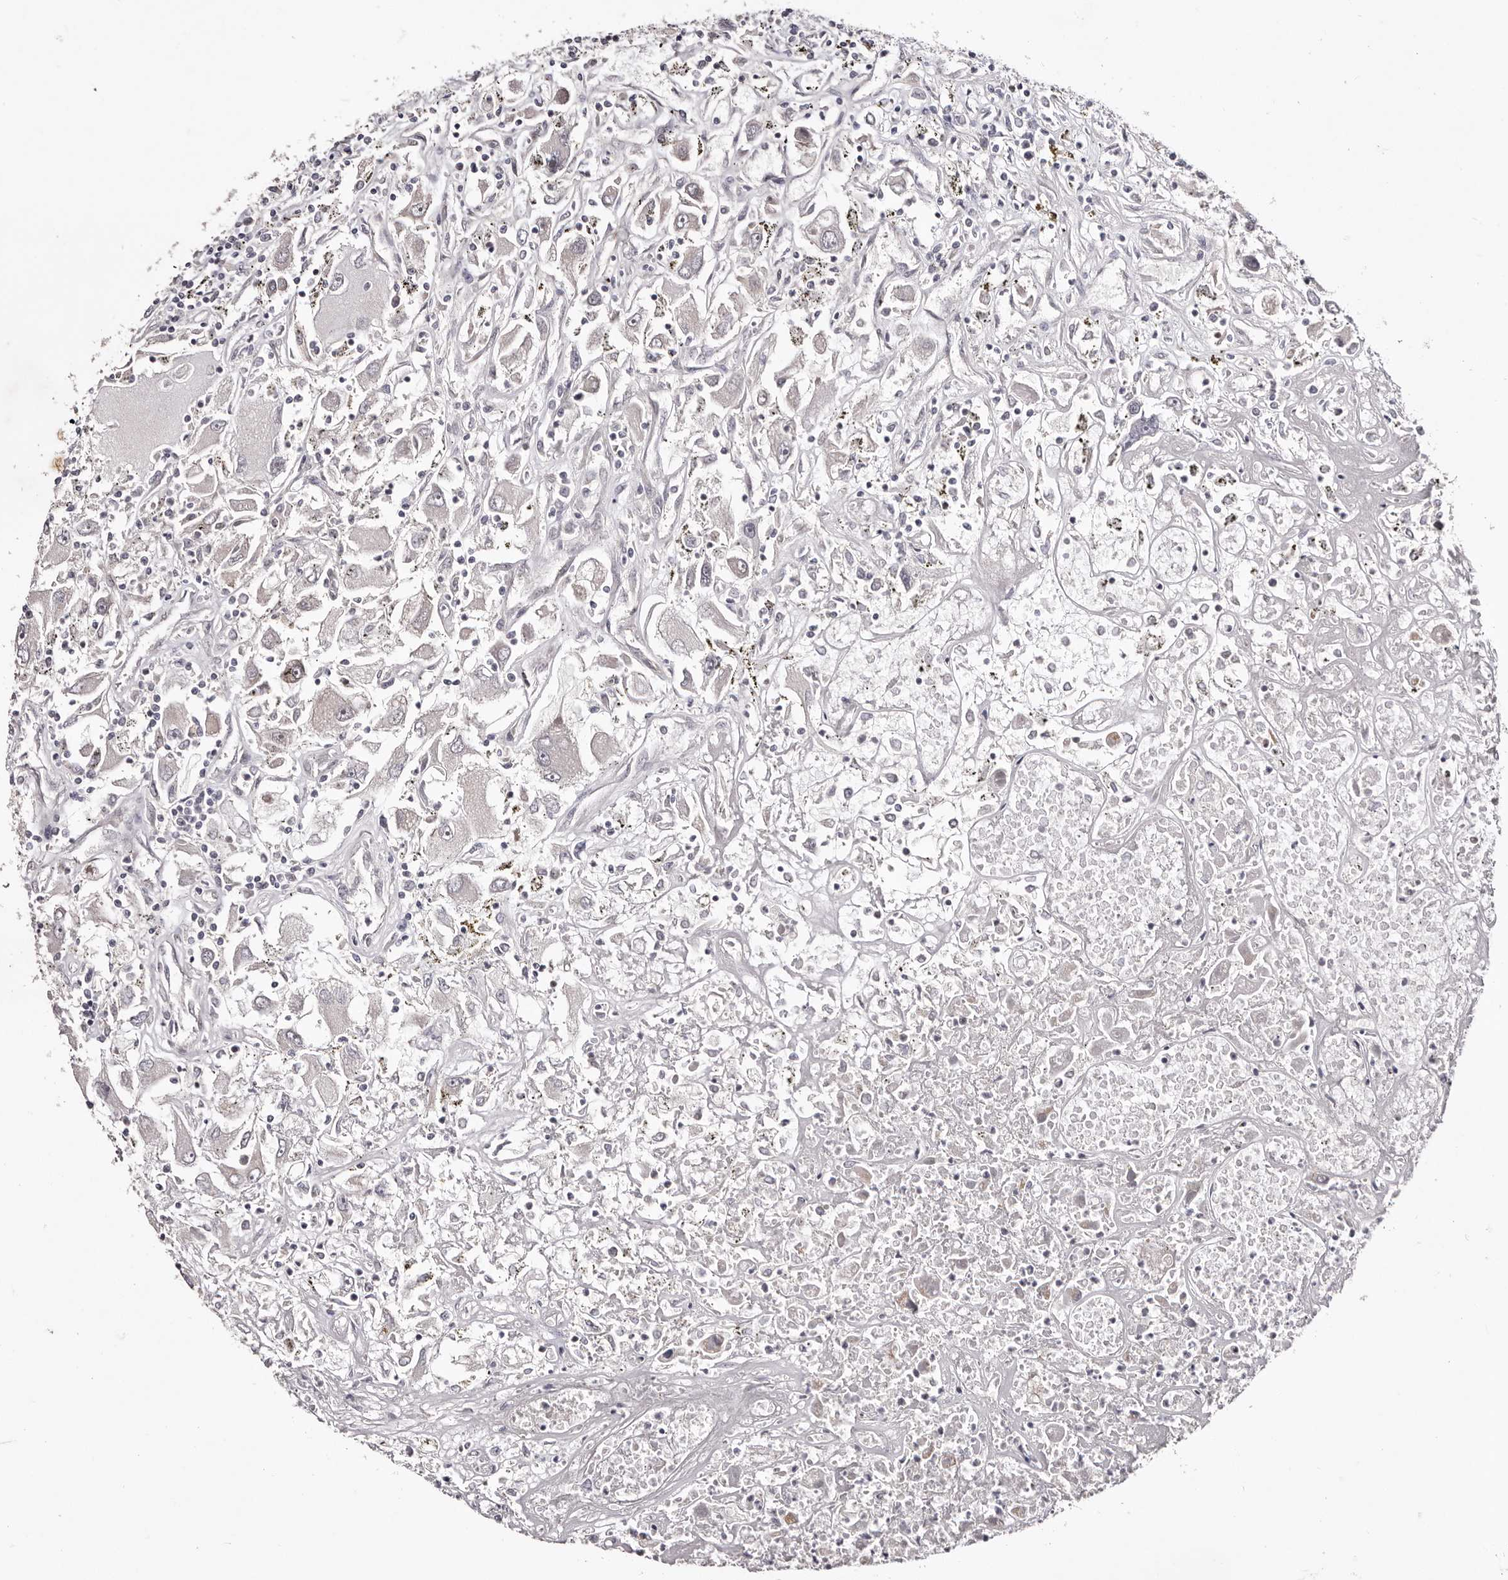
{"staining": {"intensity": "negative", "quantity": "none", "location": "none"}, "tissue": "renal cancer", "cell_type": "Tumor cells", "image_type": "cancer", "snomed": [{"axis": "morphology", "description": "Adenocarcinoma, NOS"}, {"axis": "topography", "description": "Kidney"}], "caption": "Renal cancer (adenocarcinoma) stained for a protein using immunohistochemistry demonstrates no staining tumor cells.", "gene": "EGR3", "patient": {"sex": "female", "age": 52}}